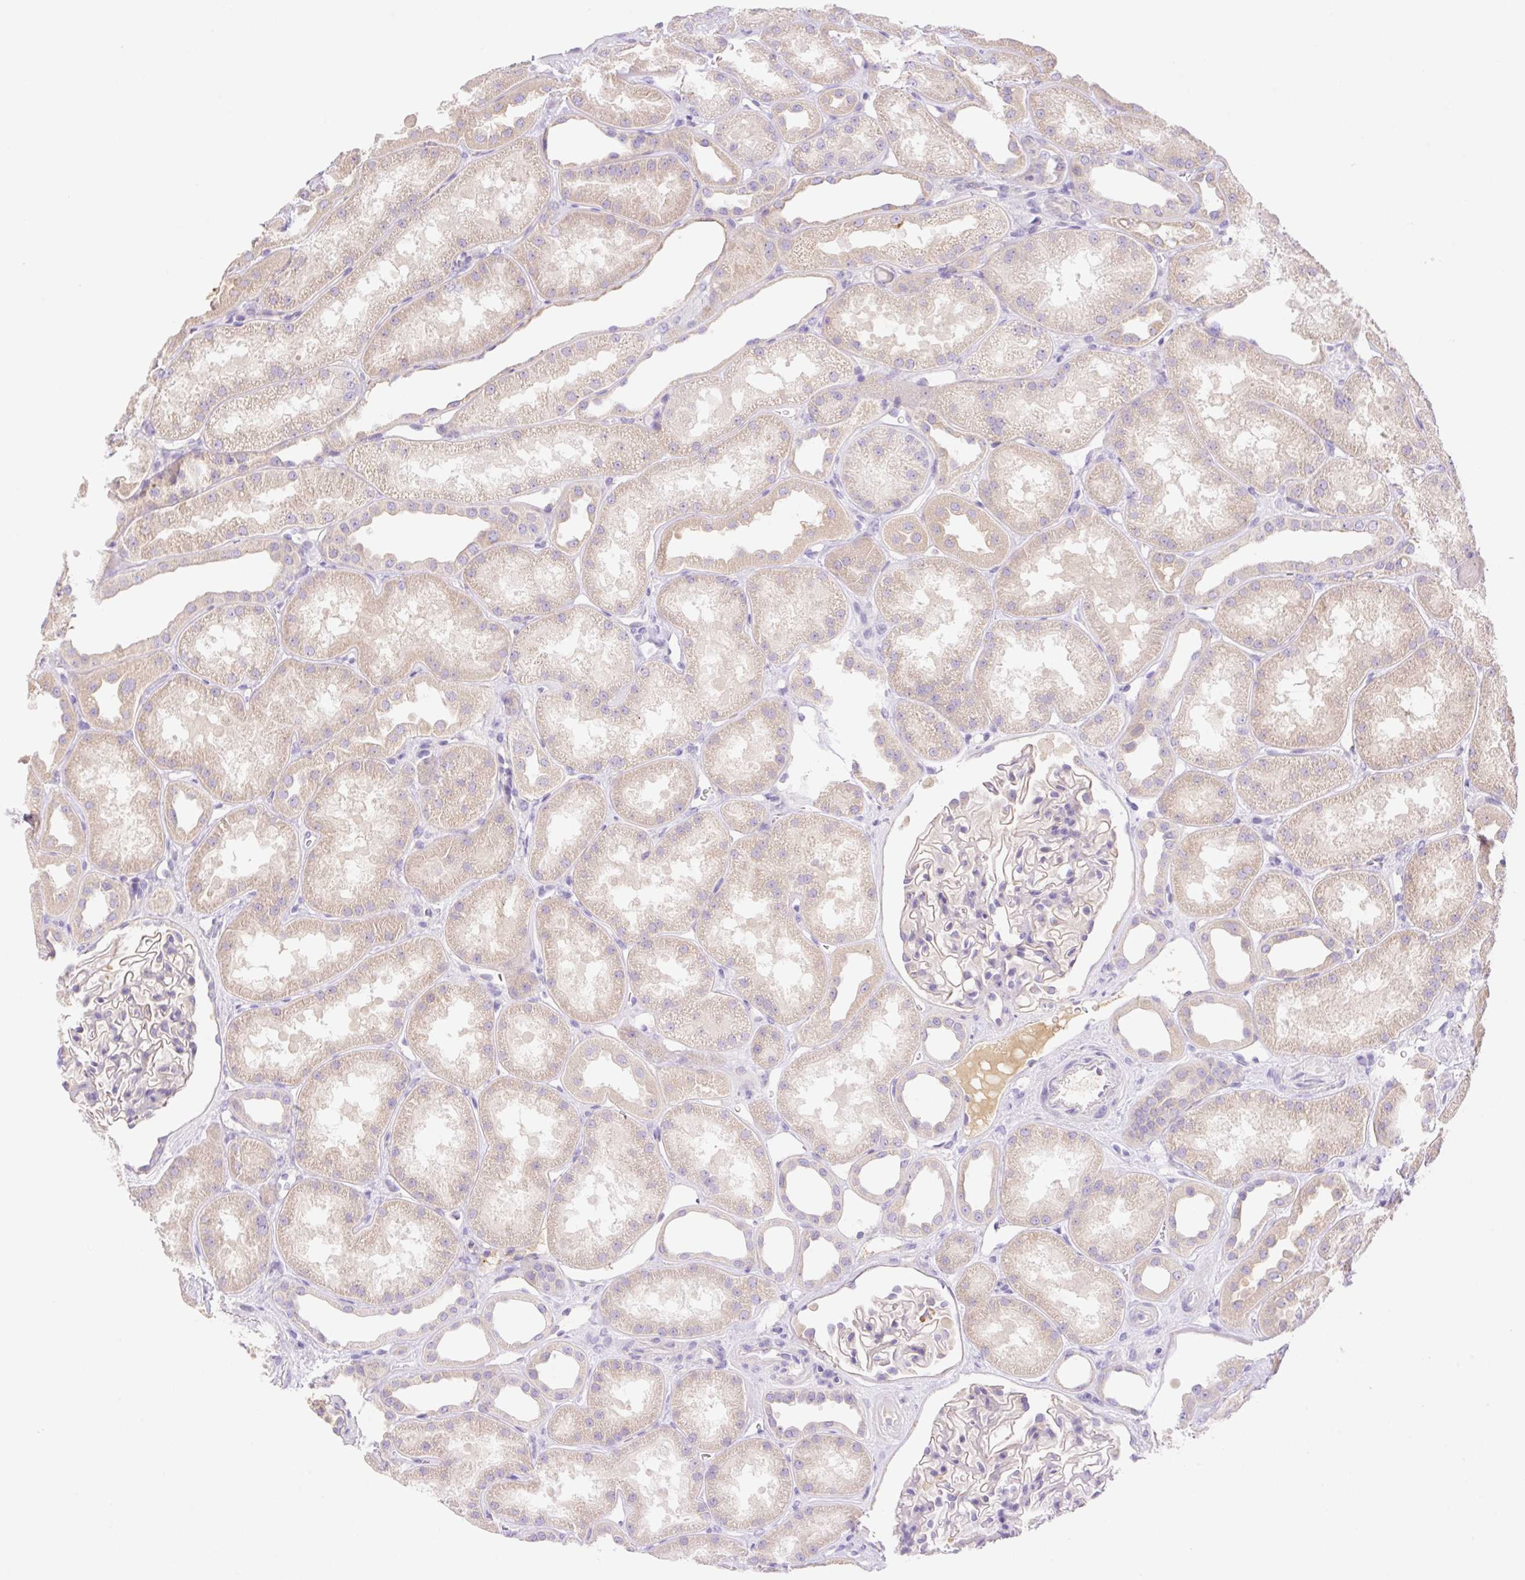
{"staining": {"intensity": "weak", "quantity": "25%-75%", "location": "cytoplasmic/membranous"}, "tissue": "kidney", "cell_type": "Cells in glomeruli", "image_type": "normal", "snomed": [{"axis": "morphology", "description": "Normal tissue, NOS"}, {"axis": "topography", "description": "Kidney"}], "caption": "Immunohistochemistry (IHC) (DAB (3,3'-diaminobenzidine)) staining of normal human kidney exhibits weak cytoplasmic/membranous protein positivity in about 25%-75% of cells in glomeruli. (Brightfield microscopy of DAB IHC at high magnification).", "gene": "DENND5A", "patient": {"sex": "male", "age": 61}}